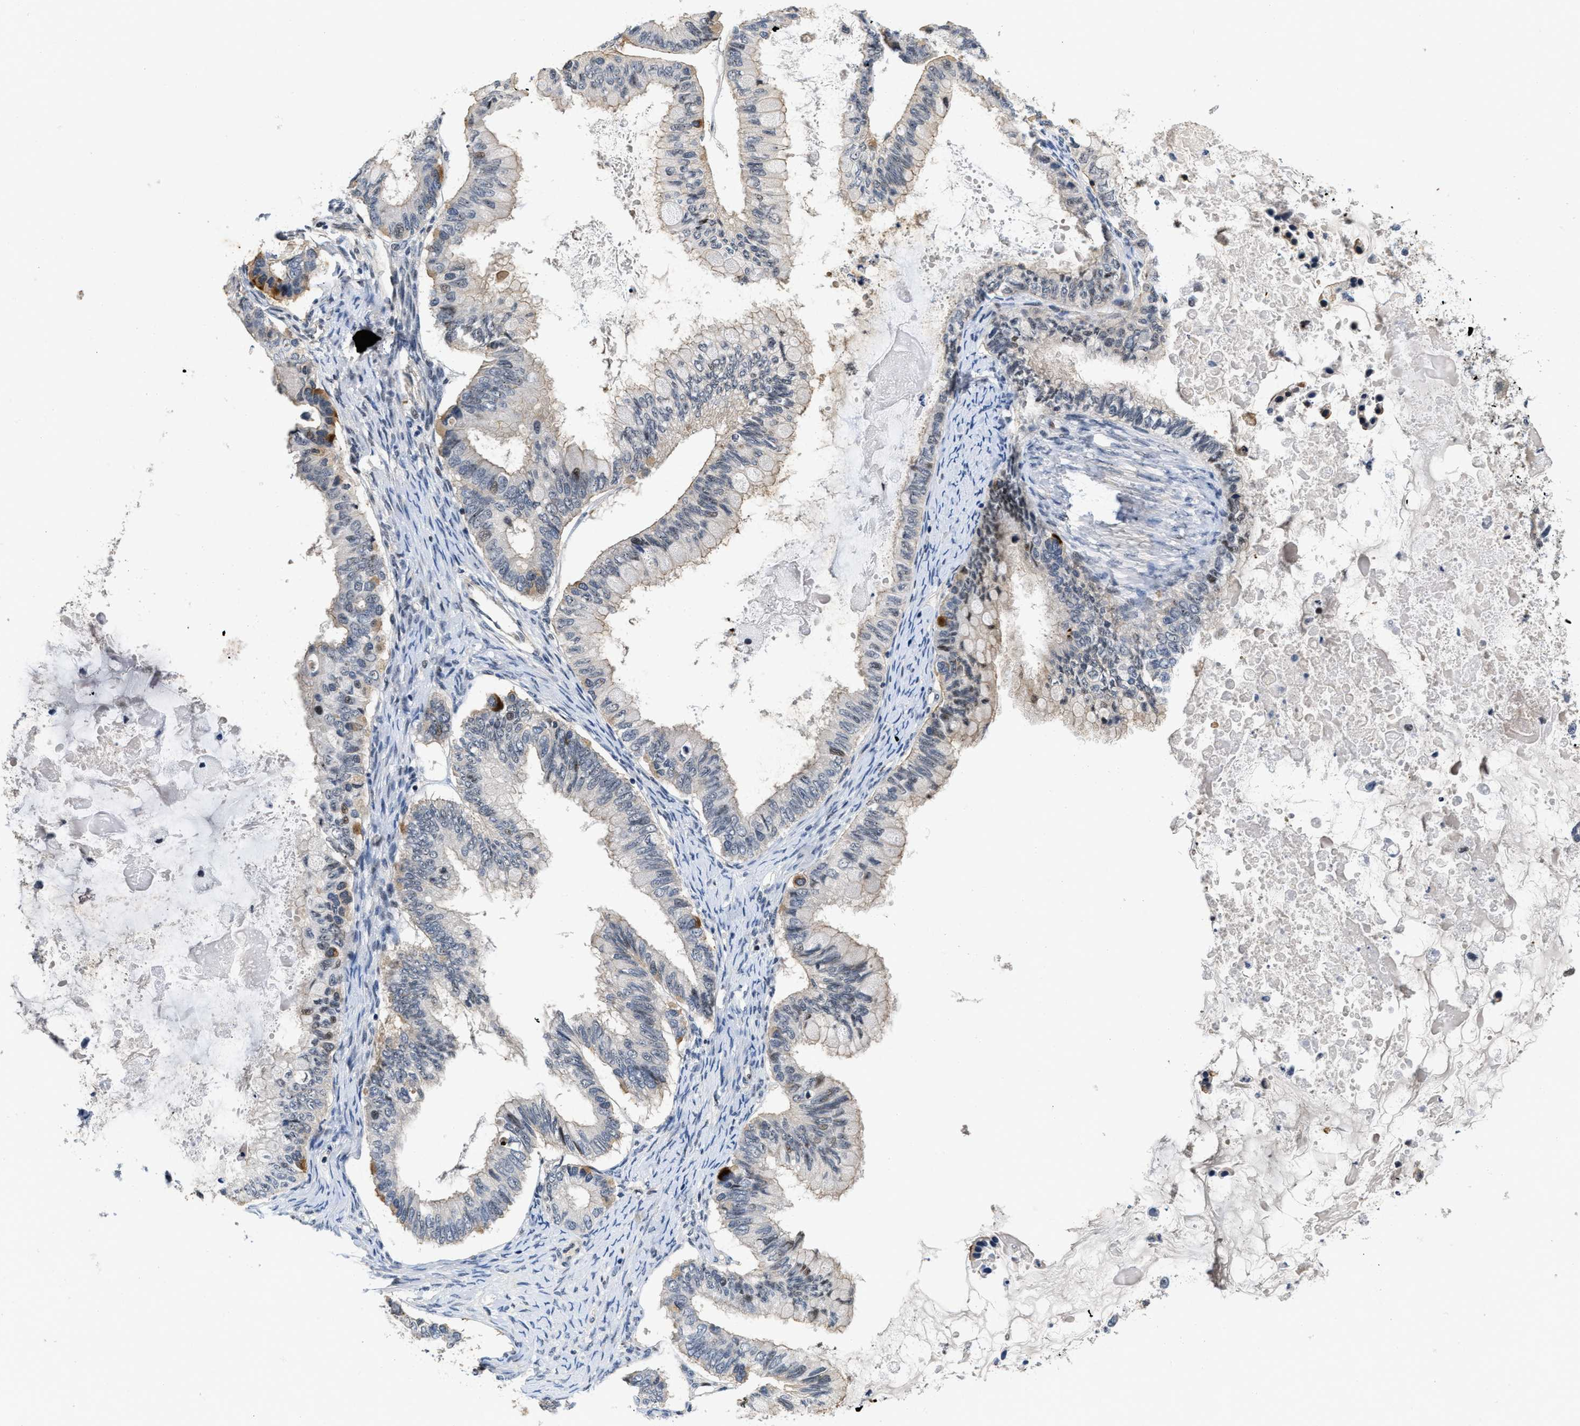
{"staining": {"intensity": "weak", "quantity": "<25%", "location": "cytoplasmic/membranous"}, "tissue": "ovarian cancer", "cell_type": "Tumor cells", "image_type": "cancer", "snomed": [{"axis": "morphology", "description": "Cystadenocarcinoma, mucinous, NOS"}, {"axis": "topography", "description": "Ovary"}], "caption": "This image is of mucinous cystadenocarcinoma (ovarian) stained with IHC to label a protein in brown with the nuclei are counter-stained blue. There is no staining in tumor cells.", "gene": "VIP", "patient": {"sex": "female", "age": 80}}